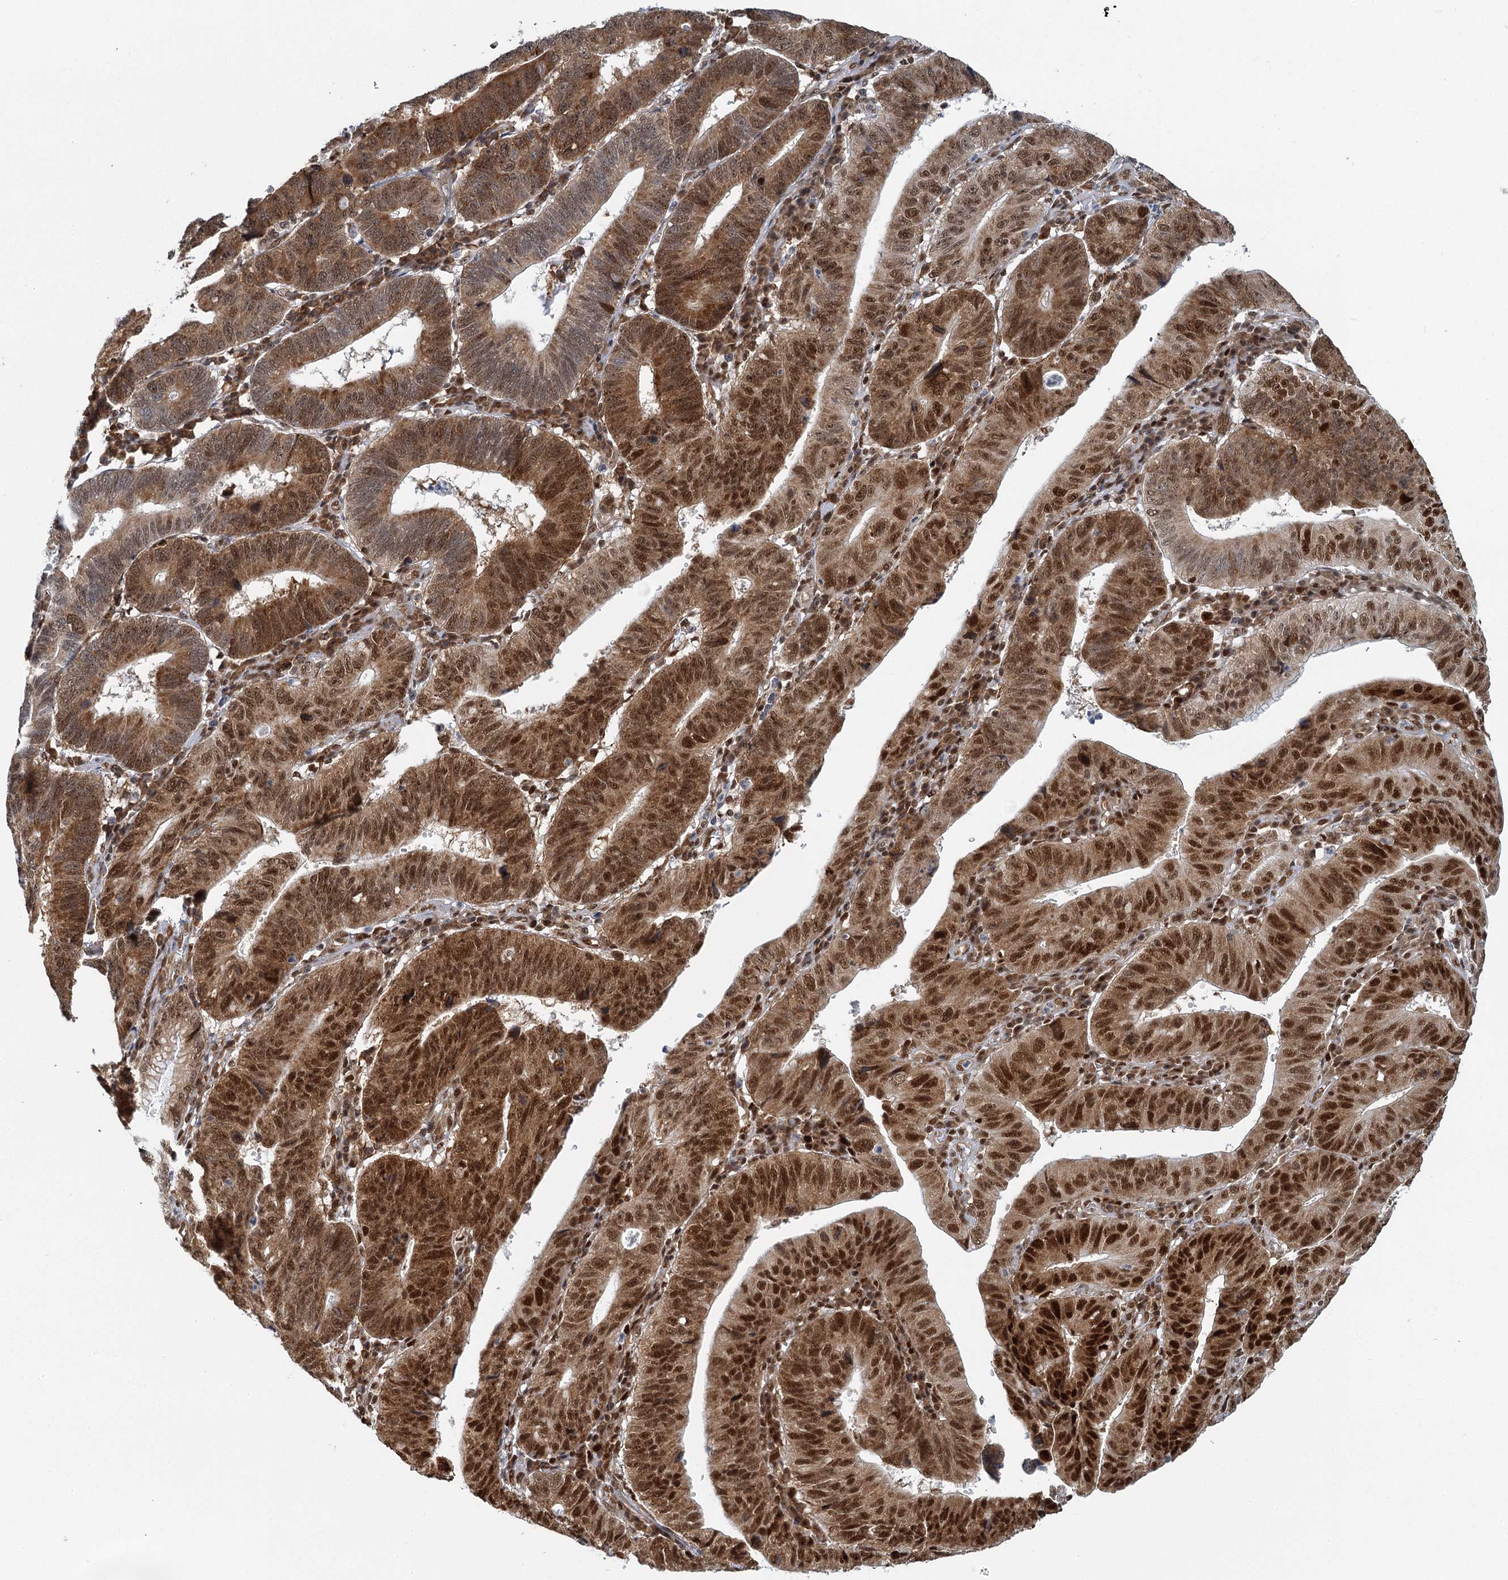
{"staining": {"intensity": "strong", "quantity": ">75%", "location": "nuclear"}, "tissue": "stomach cancer", "cell_type": "Tumor cells", "image_type": "cancer", "snomed": [{"axis": "morphology", "description": "Adenocarcinoma, NOS"}, {"axis": "topography", "description": "Stomach"}], "caption": "DAB immunohistochemical staining of stomach adenocarcinoma shows strong nuclear protein expression in approximately >75% of tumor cells.", "gene": "GPATCH11", "patient": {"sex": "male", "age": 59}}